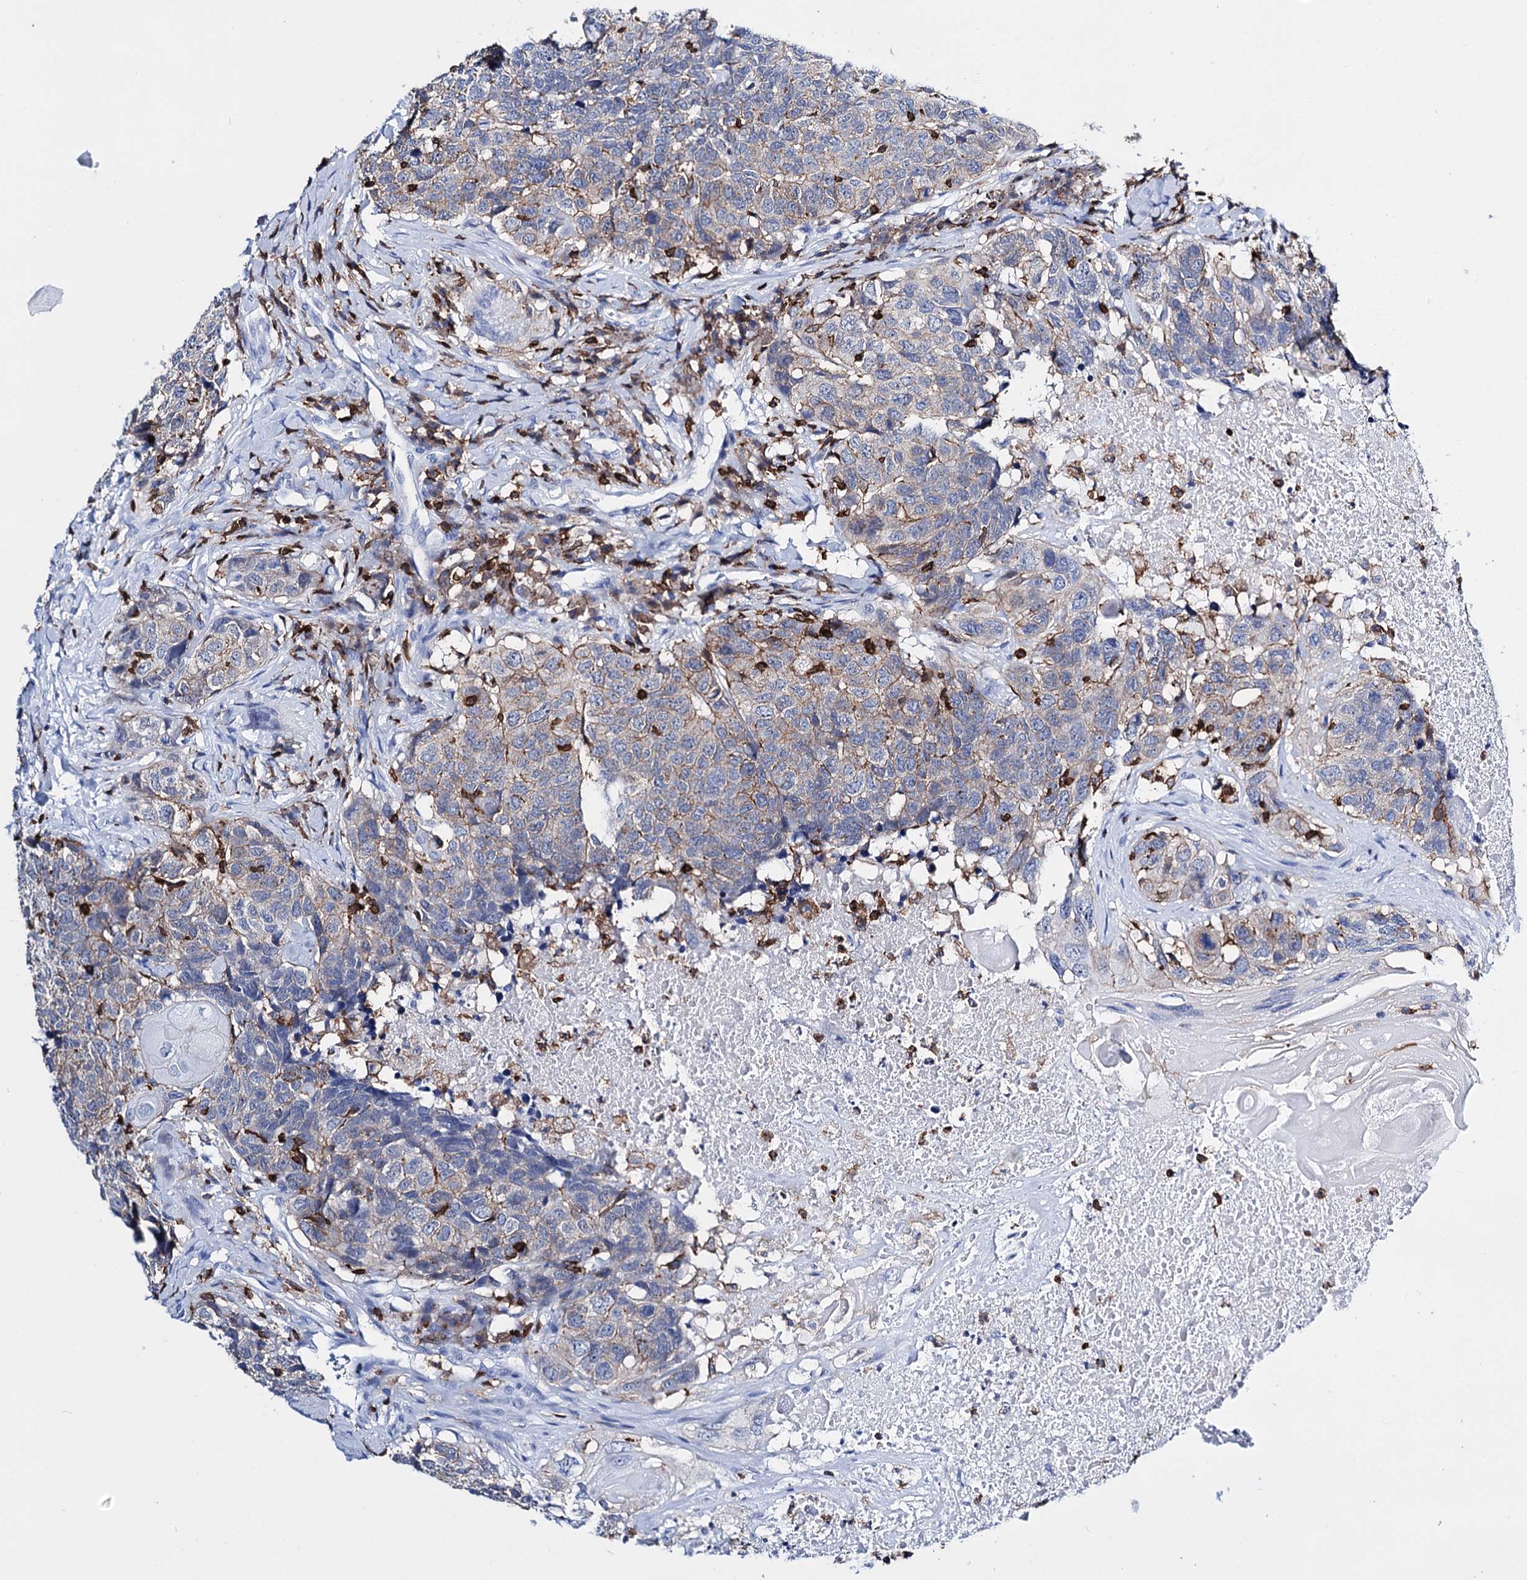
{"staining": {"intensity": "weak", "quantity": "25%-75%", "location": "cytoplasmic/membranous"}, "tissue": "head and neck cancer", "cell_type": "Tumor cells", "image_type": "cancer", "snomed": [{"axis": "morphology", "description": "Squamous cell carcinoma, NOS"}, {"axis": "topography", "description": "Head-Neck"}], "caption": "Head and neck squamous cell carcinoma tissue reveals weak cytoplasmic/membranous staining in approximately 25%-75% of tumor cells (DAB (3,3'-diaminobenzidine) IHC, brown staining for protein, blue staining for nuclei).", "gene": "DEF6", "patient": {"sex": "male", "age": 66}}